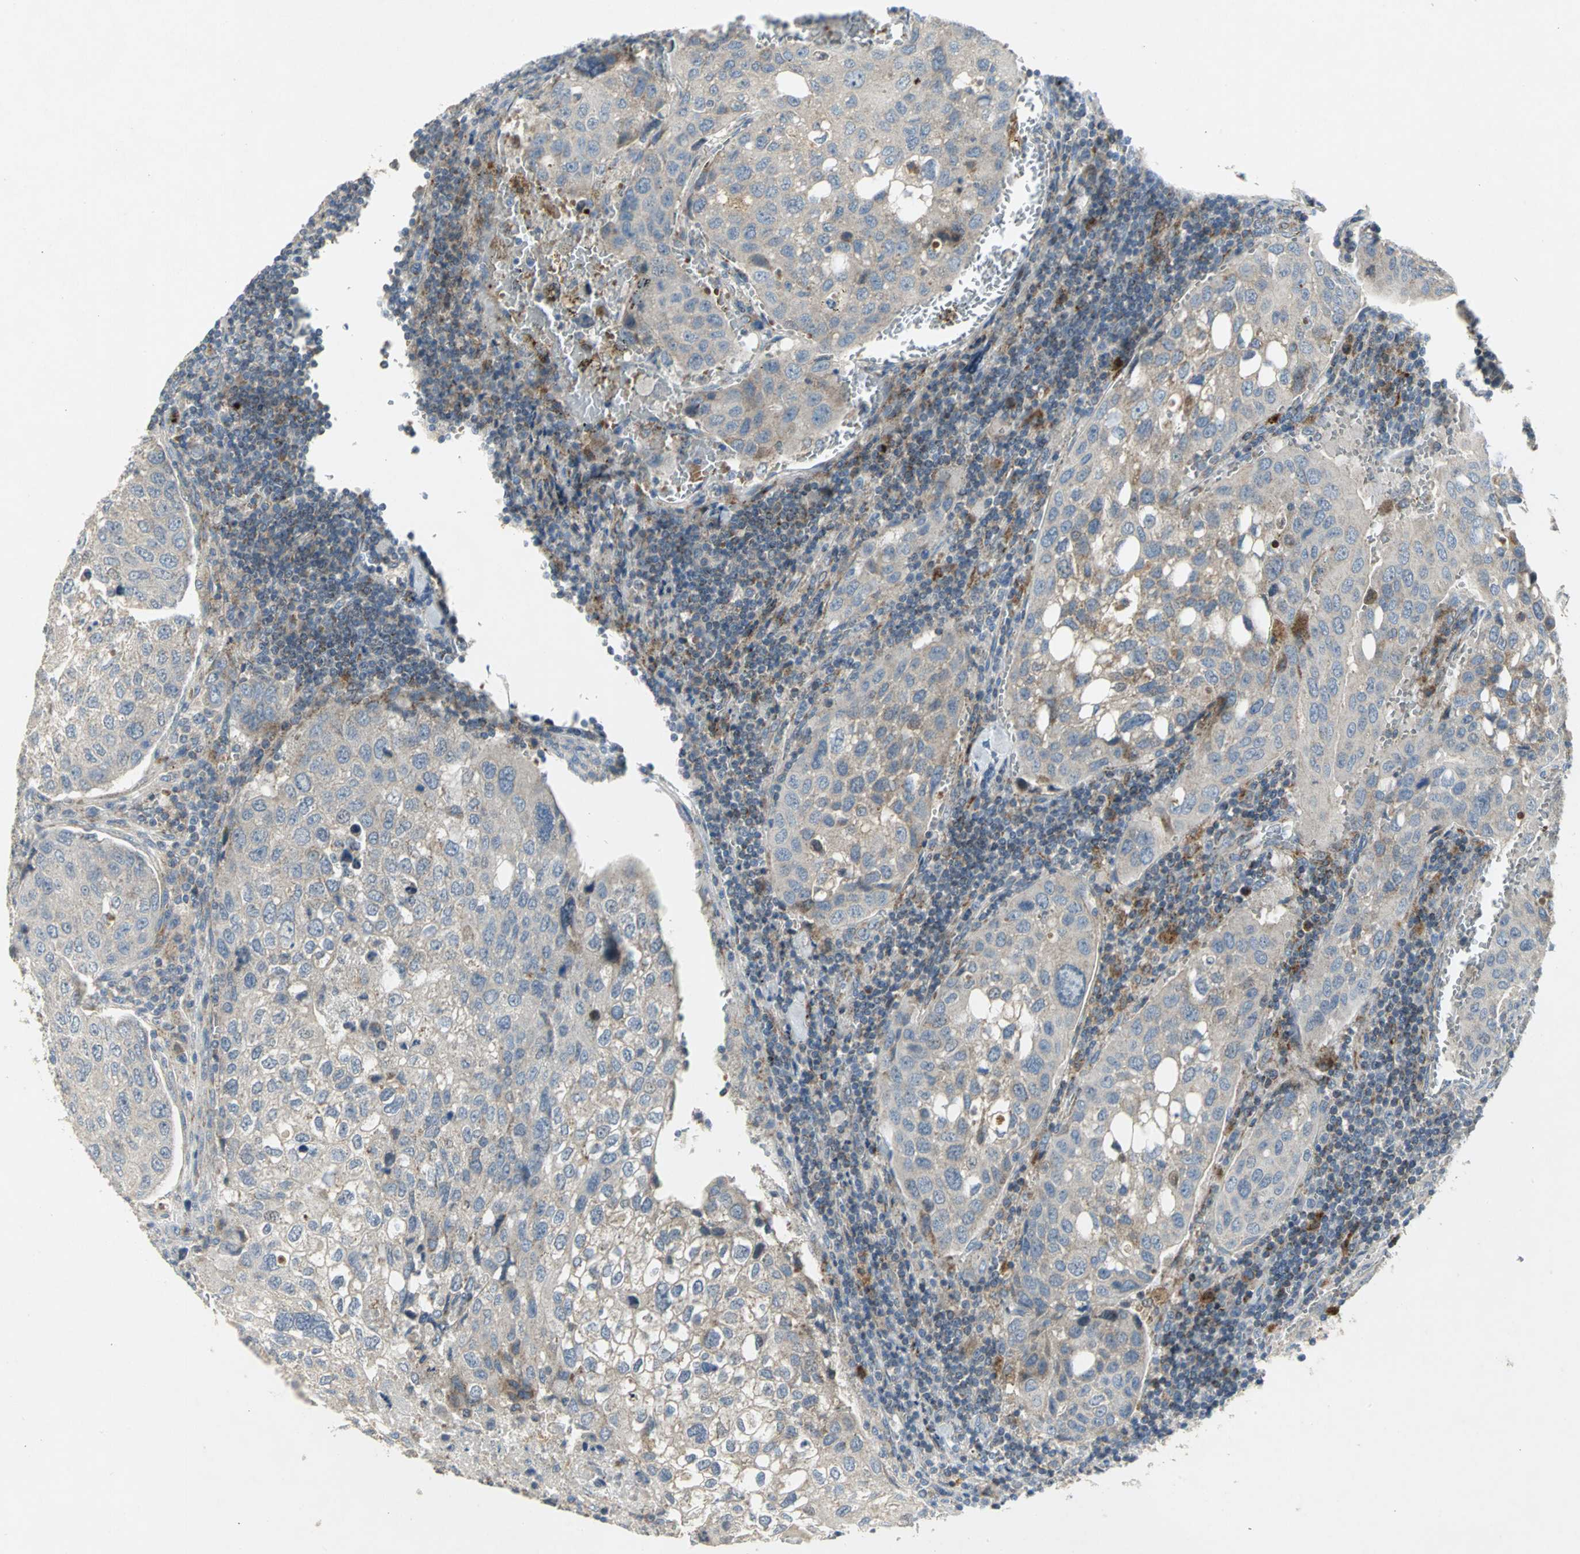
{"staining": {"intensity": "negative", "quantity": "none", "location": "none"}, "tissue": "urothelial cancer", "cell_type": "Tumor cells", "image_type": "cancer", "snomed": [{"axis": "morphology", "description": "Urothelial carcinoma, High grade"}, {"axis": "topography", "description": "Lymph node"}, {"axis": "topography", "description": "Urinary bladder"}], "caption": "The image shows no staining of tumor cells in urothelial carcinoma (high-grade).", "gene": "SPPL2B", "patient": {"sex": "male", "age": 51}}